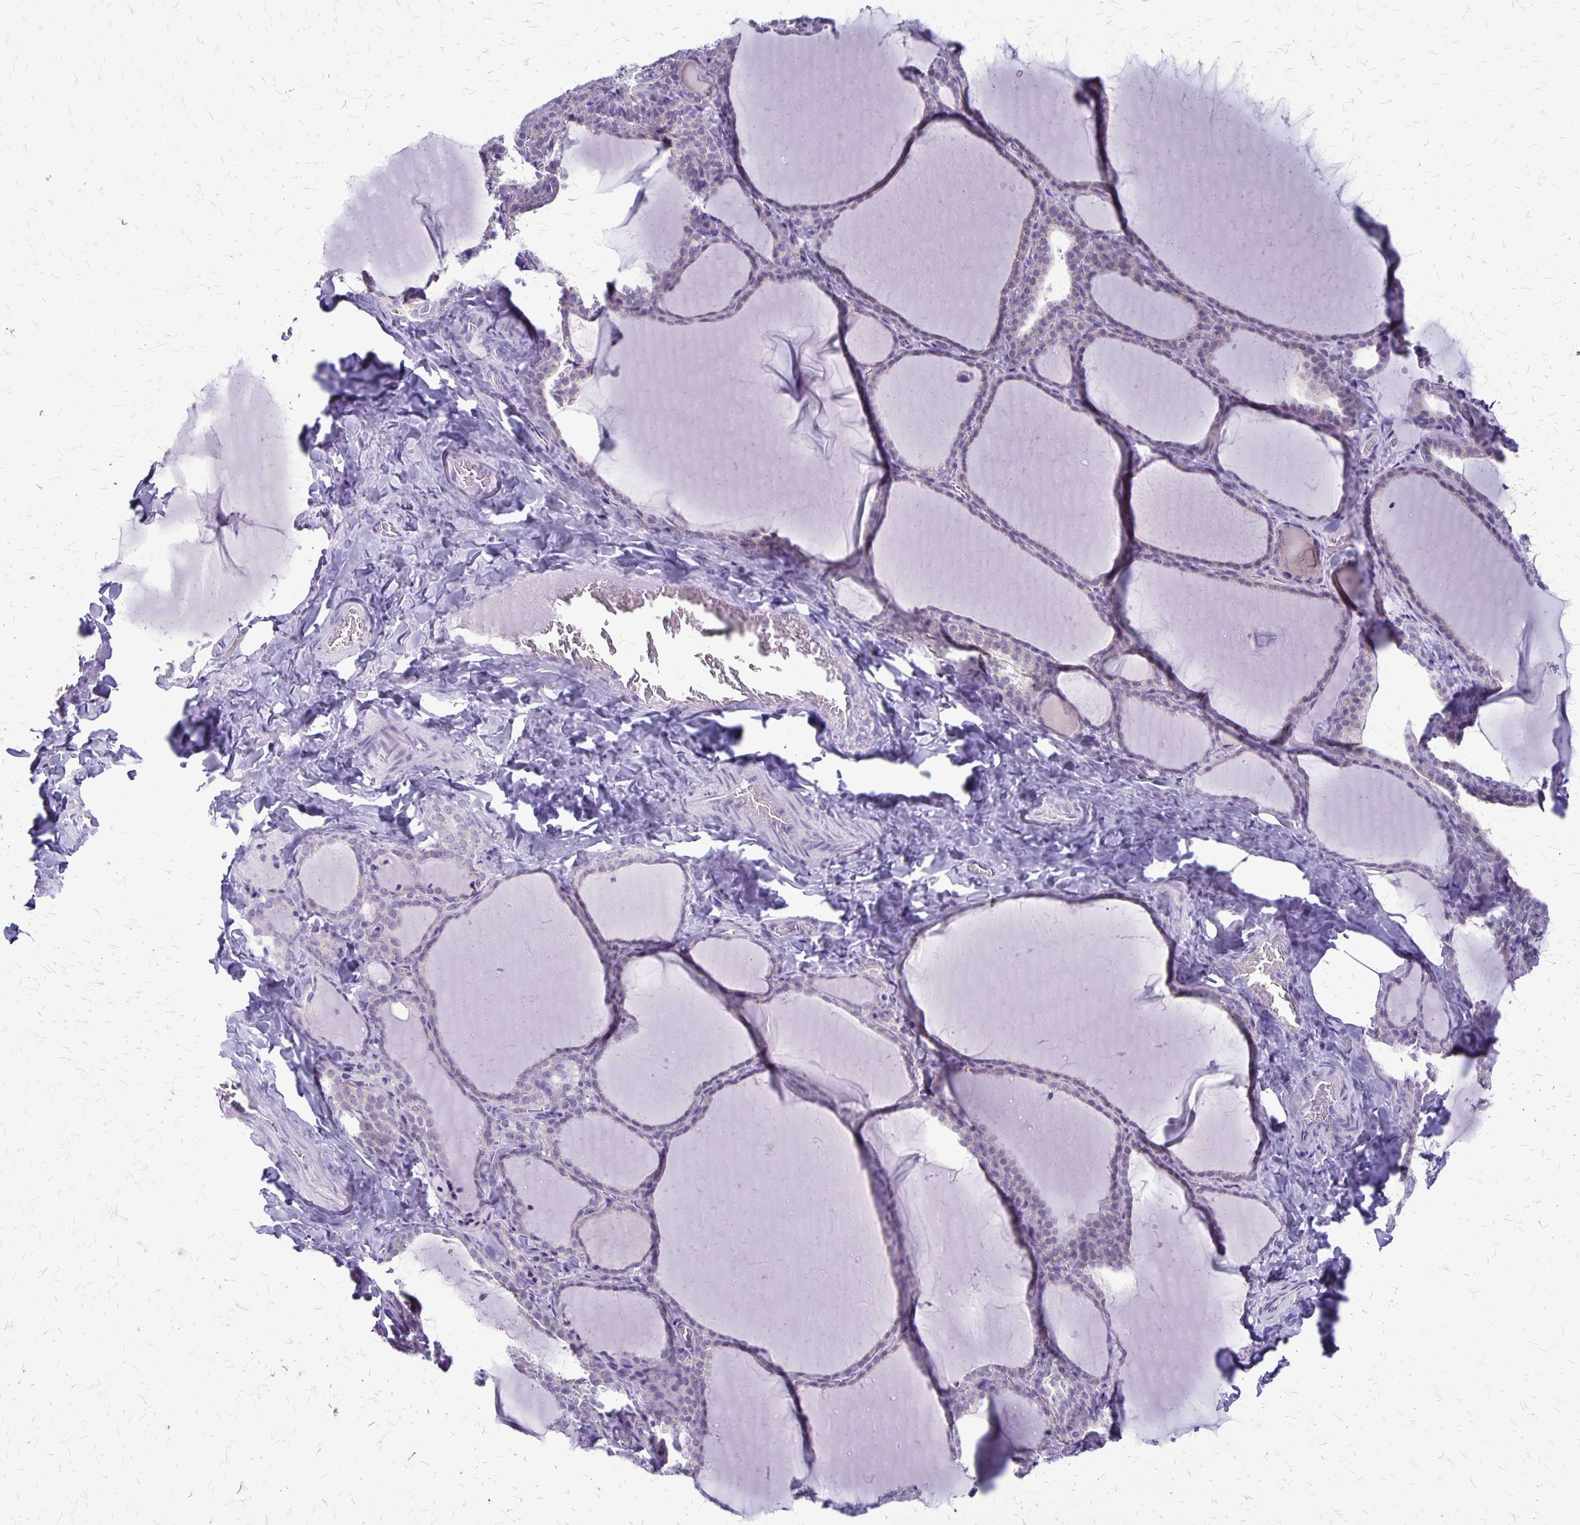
{"staining": {"intensity": "negative", "quantity": "none", "location": "none"}, "tissue": "thyroid gland", "cell_type": "Glandular cells", "image_type": "normal", "snomed": [{"axis": "morphology", "description": "Normal tissue, NOS"}, {"axis": "topography", "description": "Thyroid gland"}], "caption": "DAB immunohistochemical staining of benign thyroid gland demonstrates no significant staining in glandular cells.", "gene": "PLXNB3", "patient": {"sex": "female", "age": 22}}